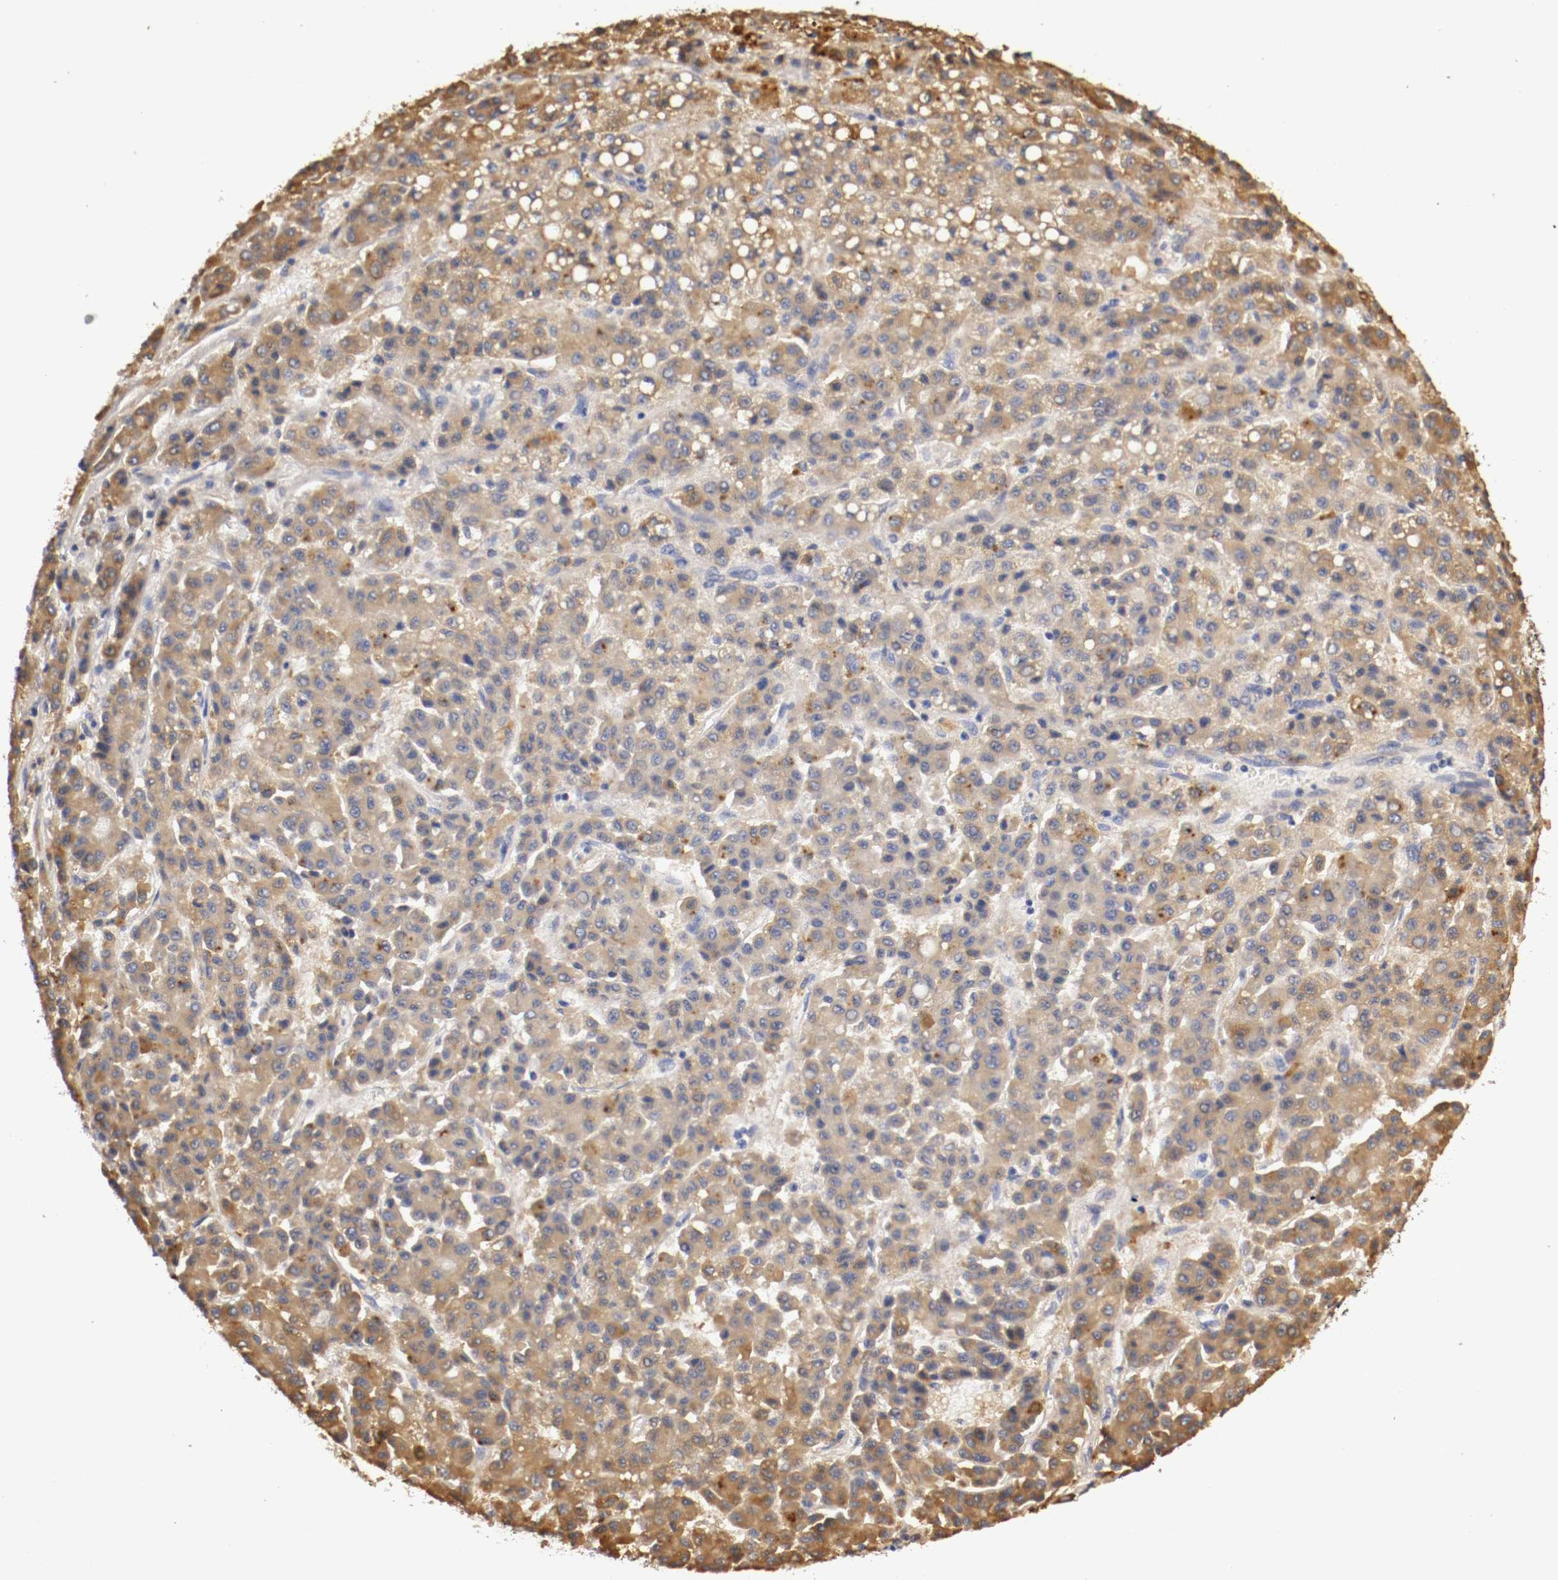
{"staining": {"intensity": "moderate", "quantity": ">75%", "location": "cytoplasmic/membranous"}, "tissue": "liver cancer", "cell_type": "Tumor cells", "image_type": "cancer", "snomed": [{"axis": "morphology", "description": "Carcinoma, Hepatocellular, NOS"}, {"axis": "topography", "description": "Liver"}], "caption": "Human hepatocellular carcinoma (liver) stained with a protein marker demonstrates moderate staining in tumor cells.", "gene": "VEZT", "patient": {"sex": "male", "age": 70}}